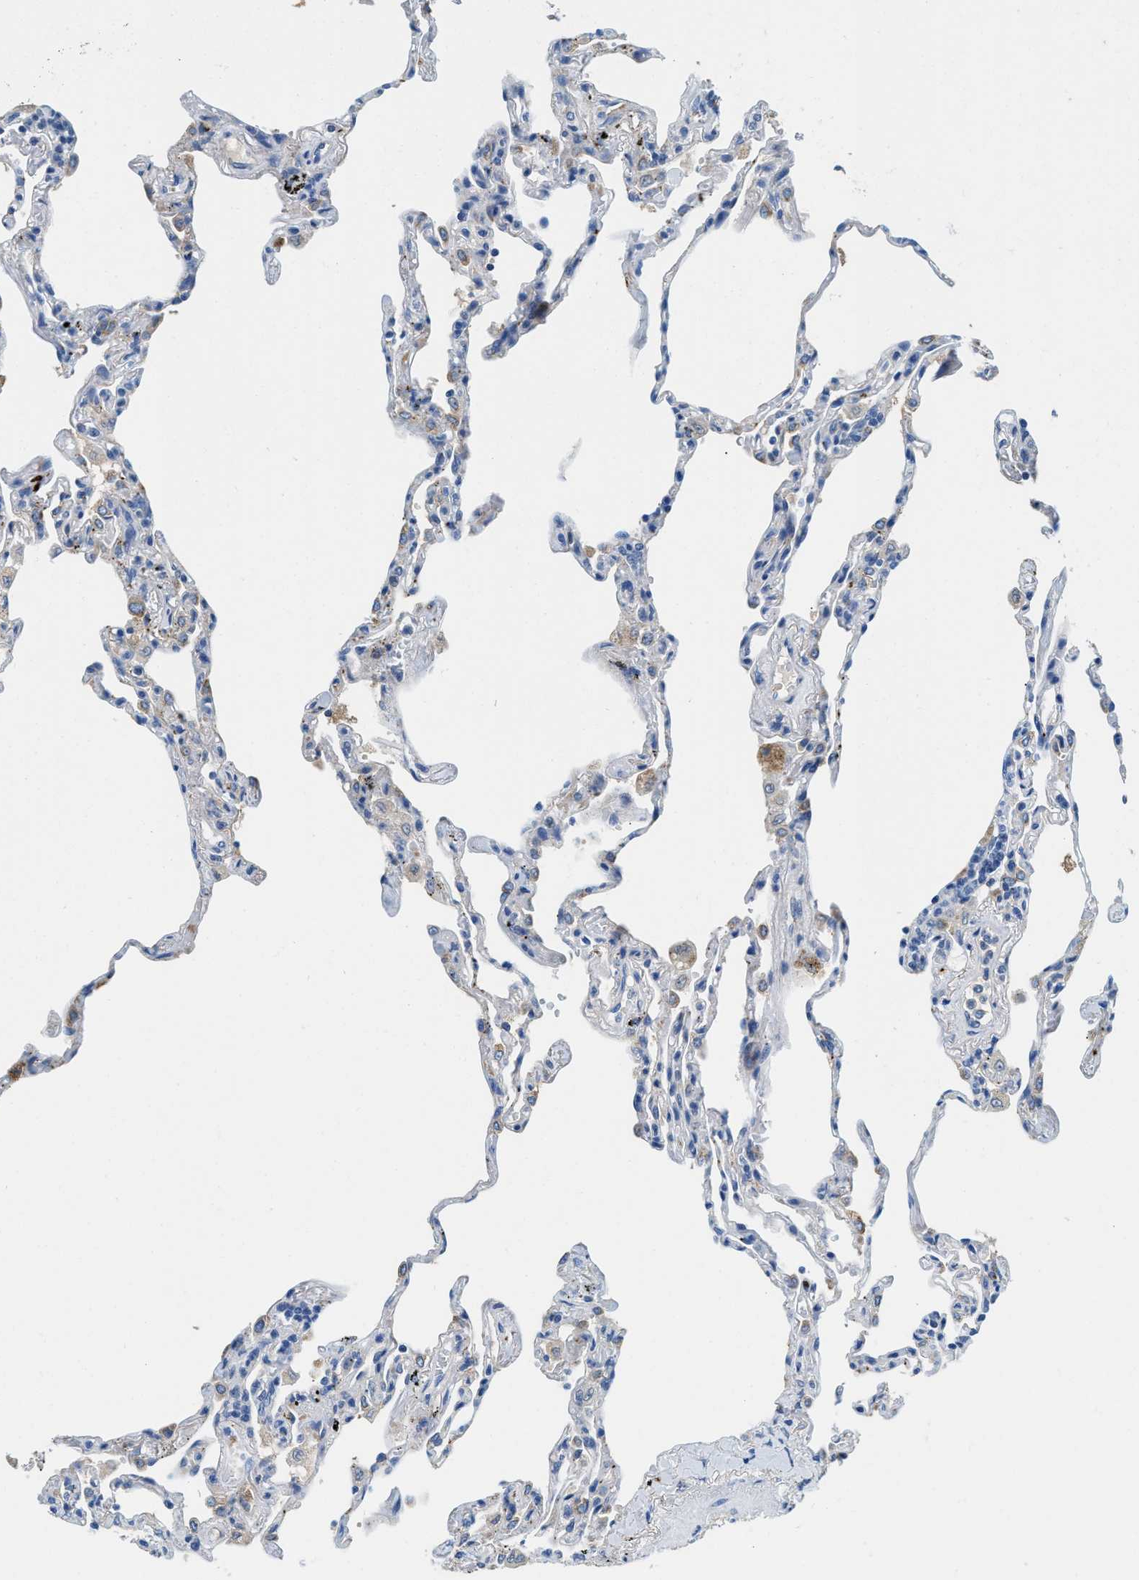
{"staining": {"intensity": "weak", "quantity": "<25%", "location": "cytoplasmic/membranous"}, "tissue": "lung", "cell_type": "Alveolar cells", "image_type": "normal", "snomed": [{"axis": "morphology", "description": "Normal tissue, NOS"}, {"axis": "topography", "description": "Lung"}], "caption": "Micrograph shows no protein positivity in alveolar cells of unremarkable lung. (Stains: DAB immunohistochemistry with hematoxylin counter stain, Microscopy: brightfield microscopy at high magnification).", "gene": "TSPAN3", "patient": {"sex": "male", "age": 59}}